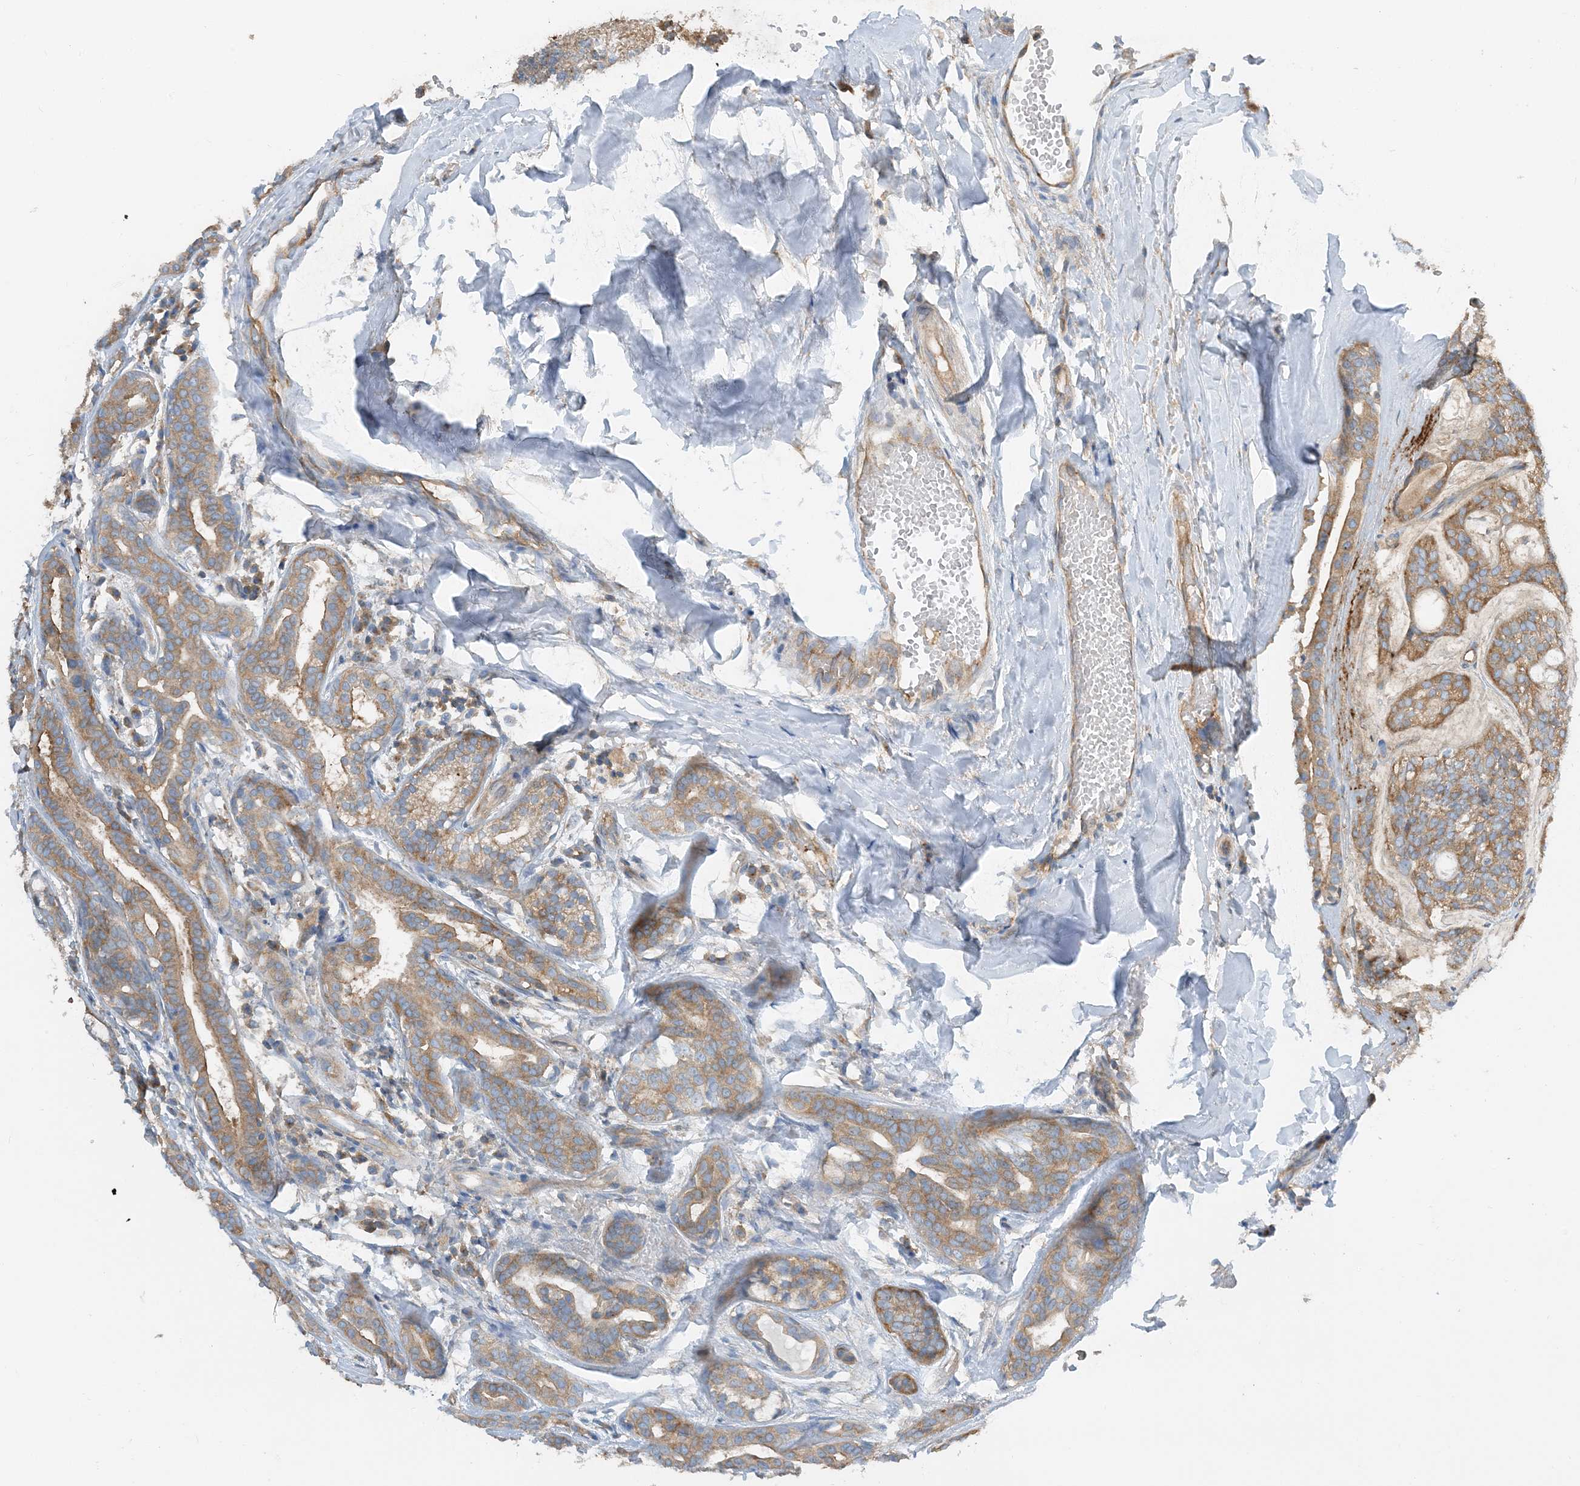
{"staining": {"intensity": "moderate", "quantity": ">75%", "location": "cytoplasmic/membranous"}, "tissue": "head and neck cancer", "cell_type": "Tumor cells", "image_type": "cancer", "snomed": [{"axis": "morphology", "description": "Adenocarcinoma, NOS"}, {"axis": "topography", "description": "Head-Neck"}], "caption": "Immunohistochemical staining of adenocarcinoma (head and neck) demonstrates medium levels of moderate cytoplasmic/membranous expression in about >75% of tumor cells.", "gene": "SIDT1", "patient": {"sex": "male", "age": 66}}